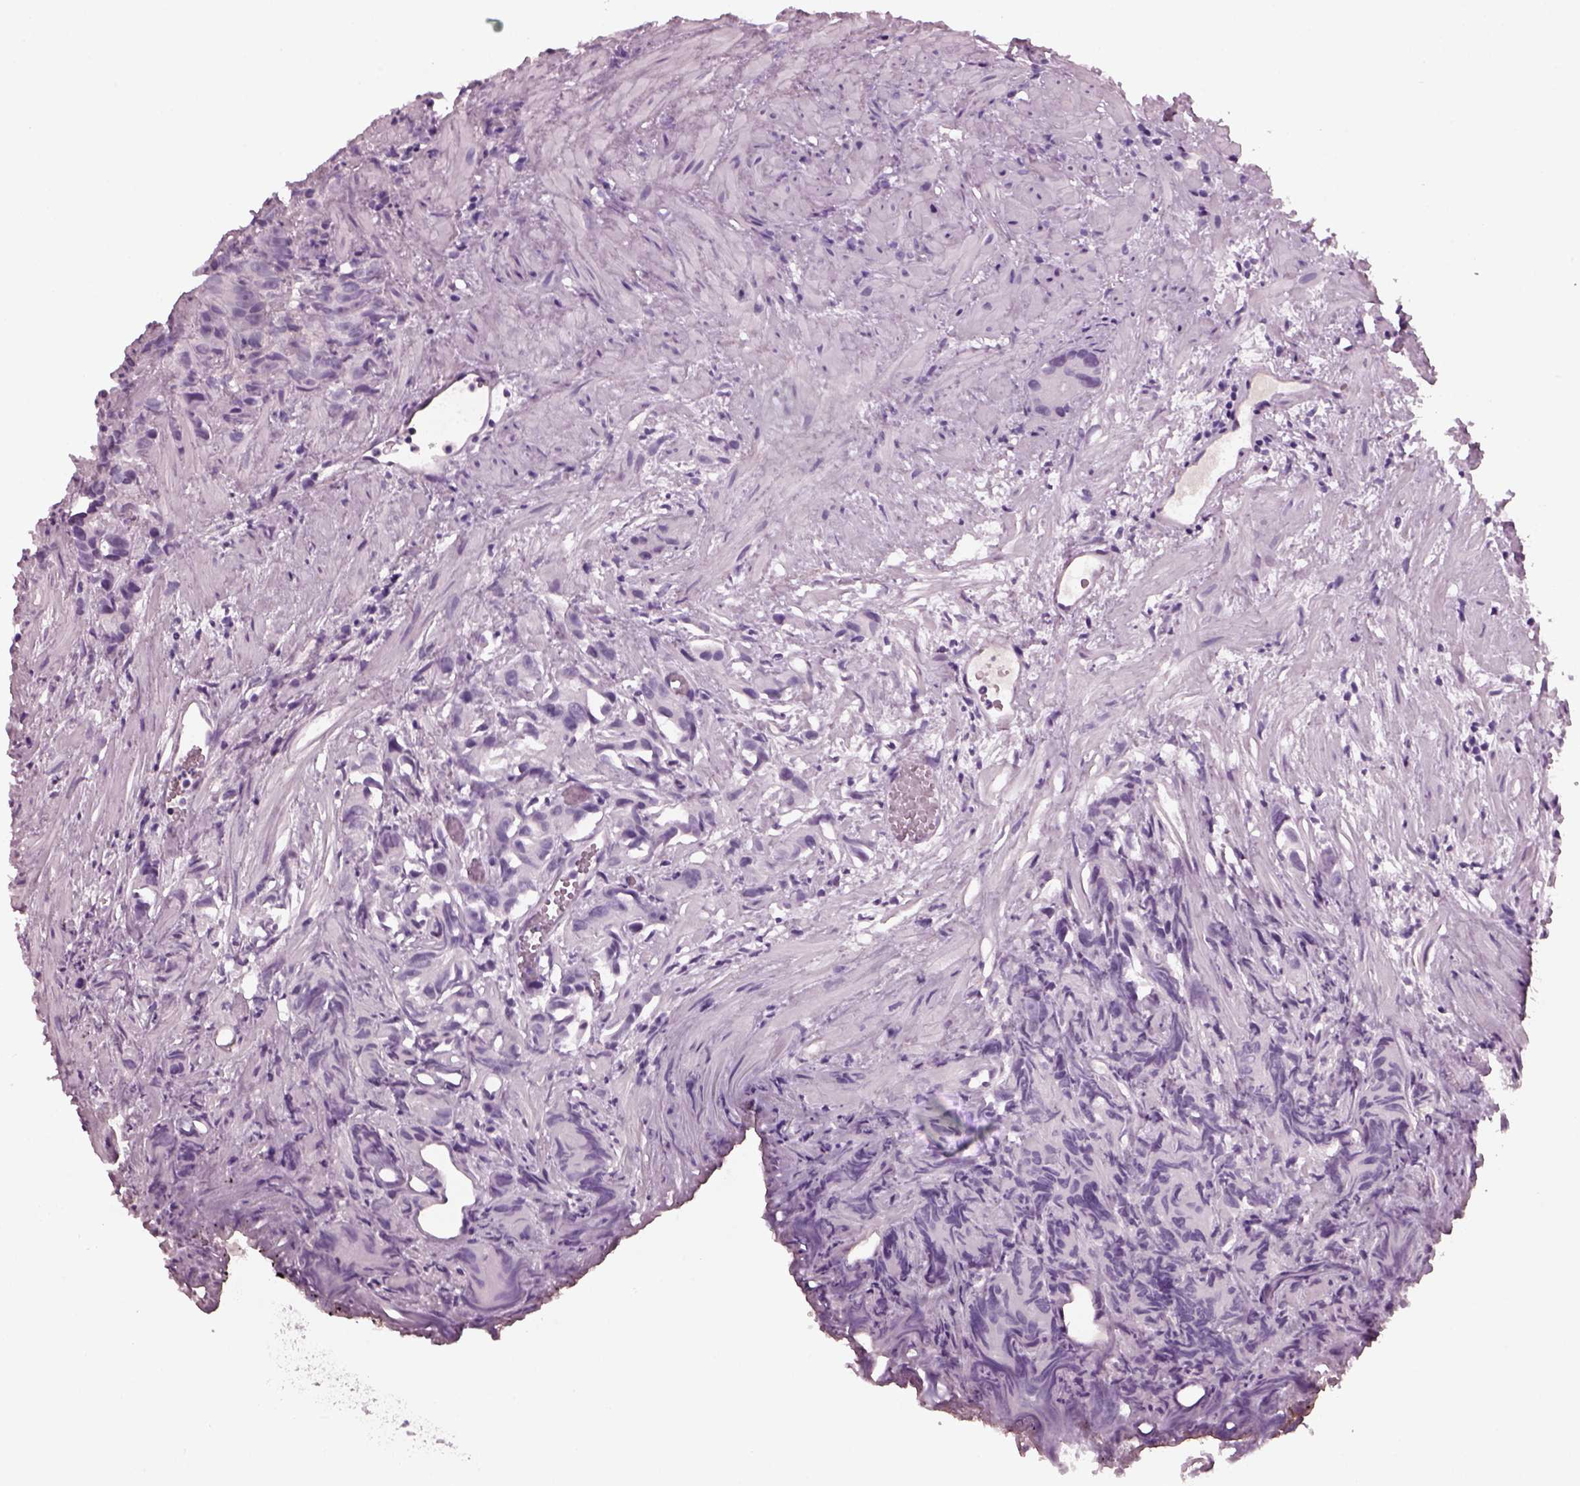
{"staining": {"intensity": "negative", "quantity": "none", "location": "none"}, "tissue": "prostate cancer", "cell_type": "Tumor cells", "image_type": "cancer", "snomed": [{"axis": "morphology", "description": "Adenocarcinoma, High grade"}, {"axis": "topography", "description": "Prostate"}], "caption": "IHC of human prostate cancer (high-grade adenocarcinoma) demonstrates no expression in tumor cells. (DAB (3,3'-diaminobenzidine) immunohistochemistry with hematoxylin counter stain).", "gene": "KRTAP3-2", "patient": {"sex": "male", "age": 90}}